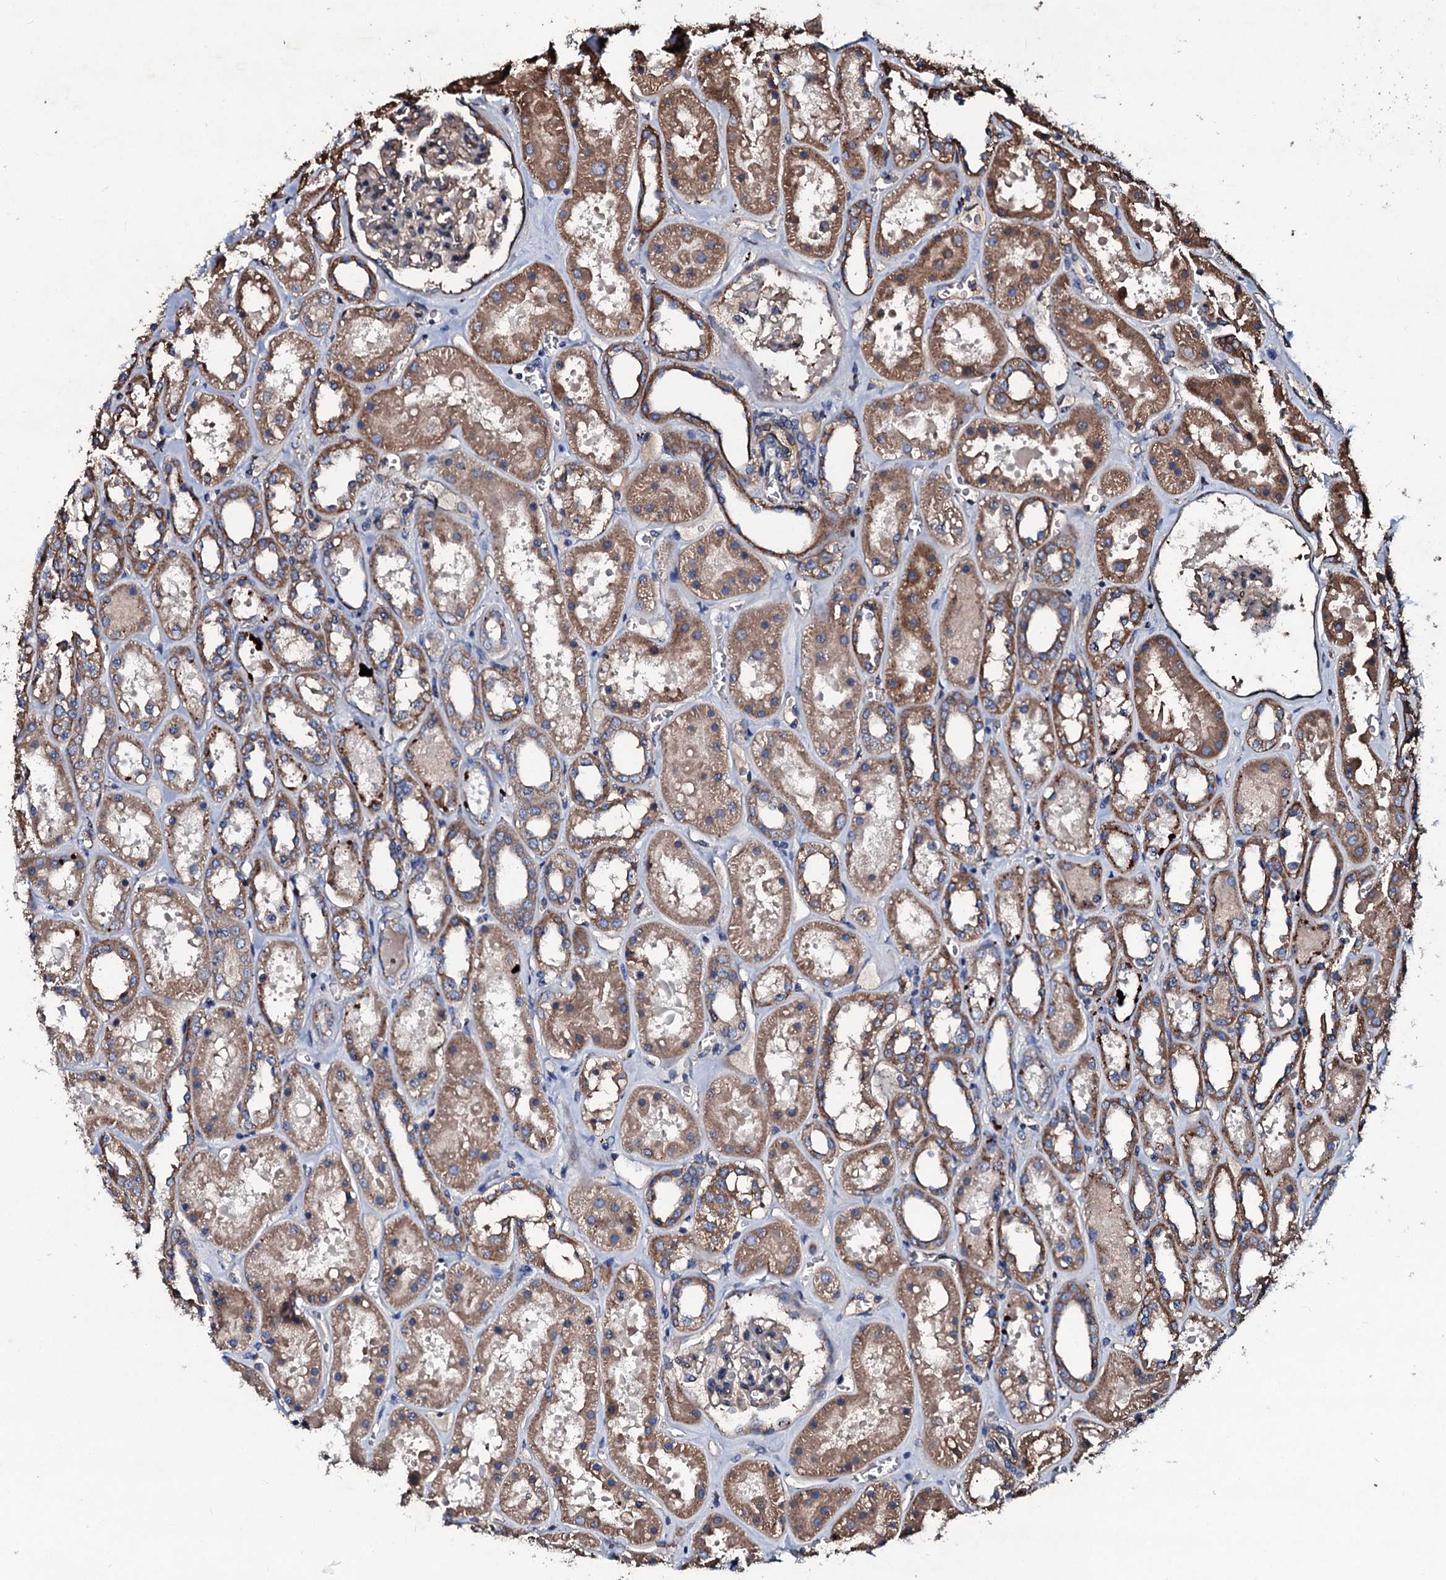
{"staining": {"intensity": "weak", "quantity": "<25%", "location": "cytoplasmic/membranous"}, "tissue": "kidney", "cell_type": "Cells in glomeruli", "image_type": "normal", "snomed": [{"axis": "morphology", "description": "Normal tissue, NOS"}, {"axis": "topography", "description": "Kidney"}], "caption": "This is a micrograph of immunohistochemistry (IHC) staining of normal kidney, which shows no staining in cells in glomeruli.", "gene": "DMAC2", "patient": {"sex": "female", "age": 41}}